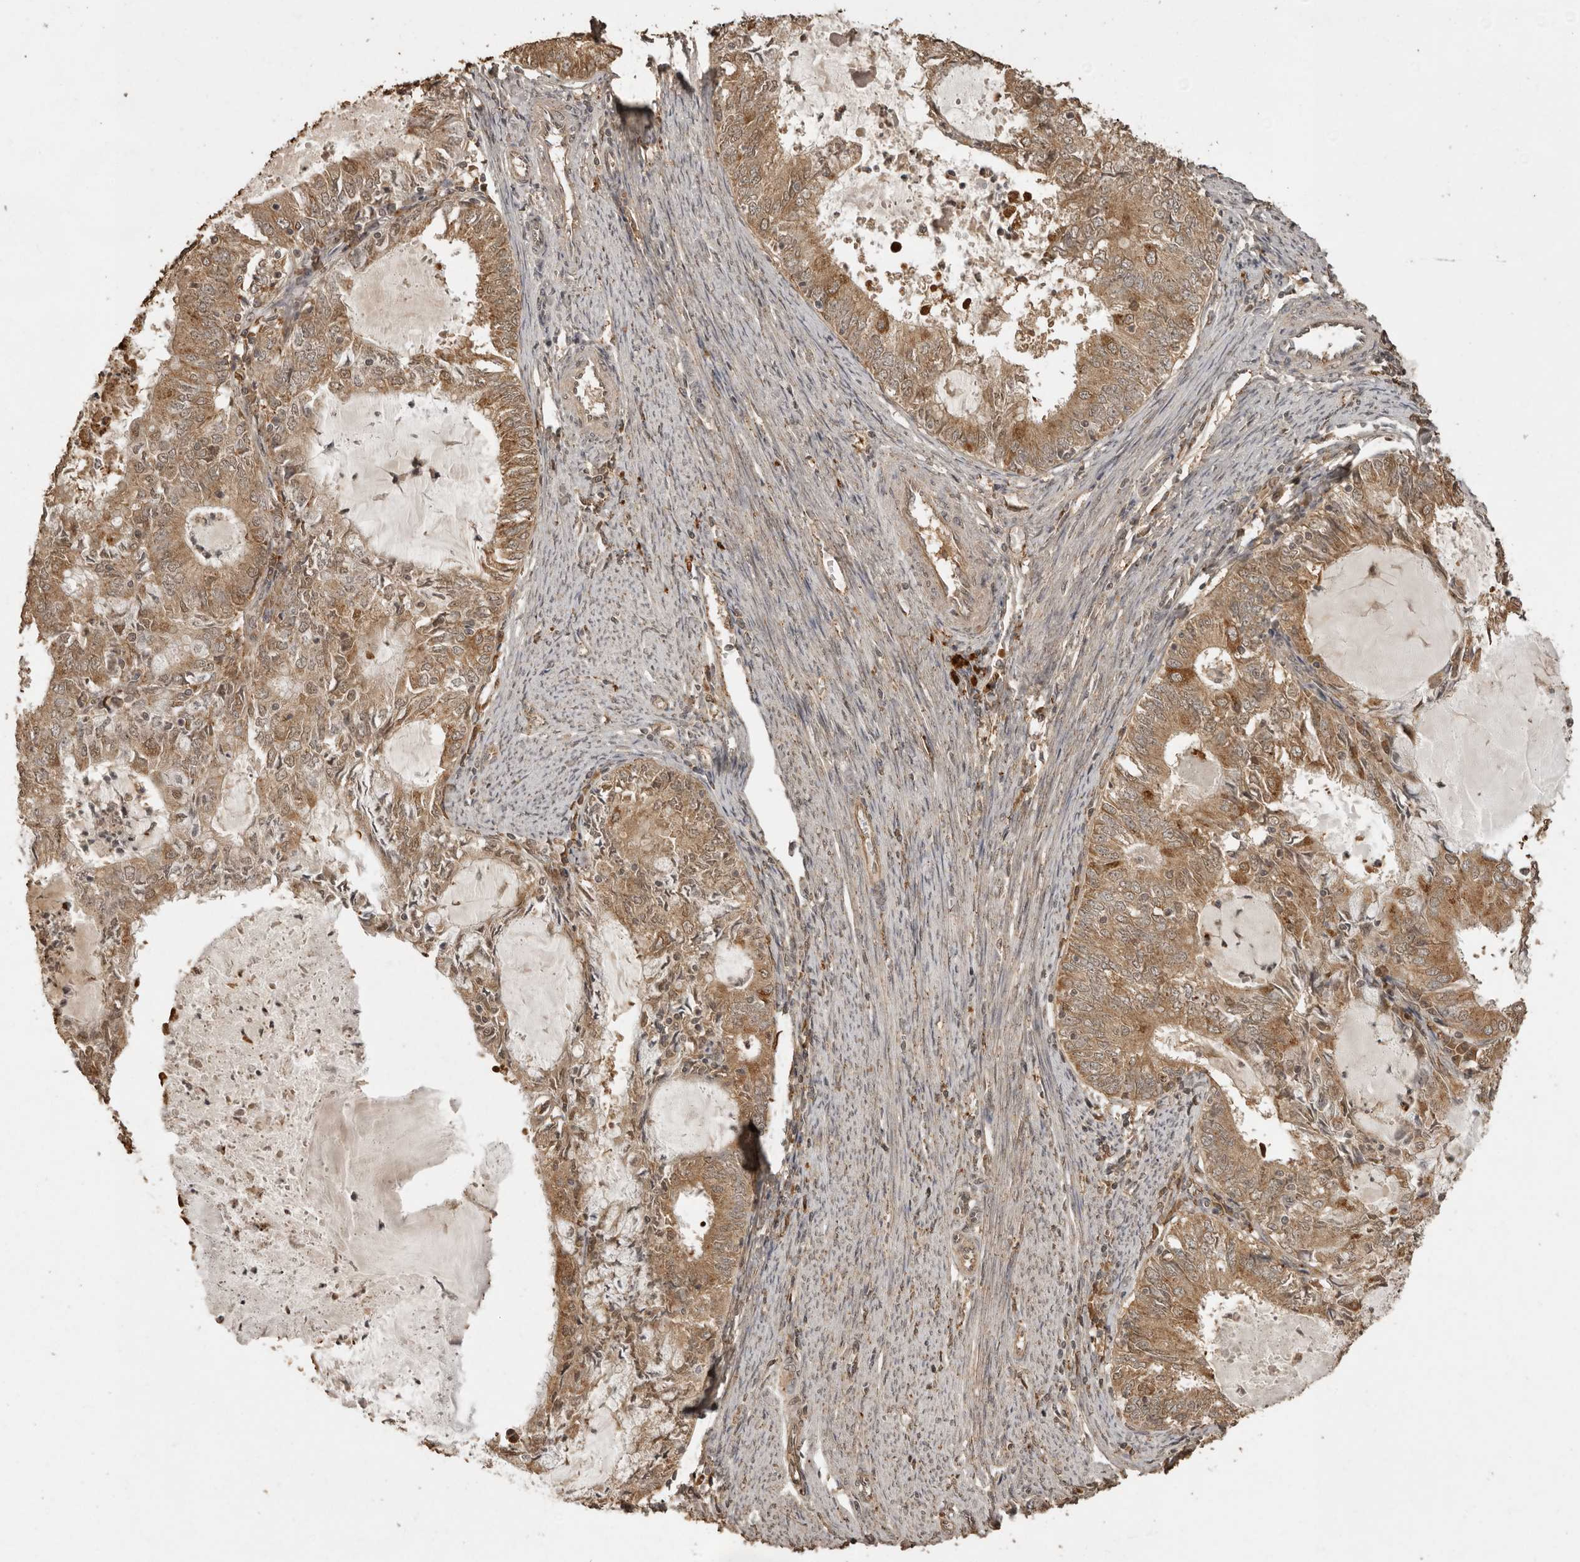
{"staining": {"intensity": "moderate", "quantity": ">75%", "location": "cytoplasmic/membranous"}, "tissue": "endometrial cancer", "cell_type": "Tumor cells", "image_type": "cancer", "snomed": [{"axis": "morphology", "description": "Adenocarcinoma, NOS"}, {"axis": "topography", "description": "Endometrium"}], "caption": "Moderate cytoplasmic/membranous protein positivity is appreciated in approximately >75% of tumor cells in adenocarcinoma (endometrial).", "gene": "CTF1", "patient": {"sex": "female", "age": 57}}